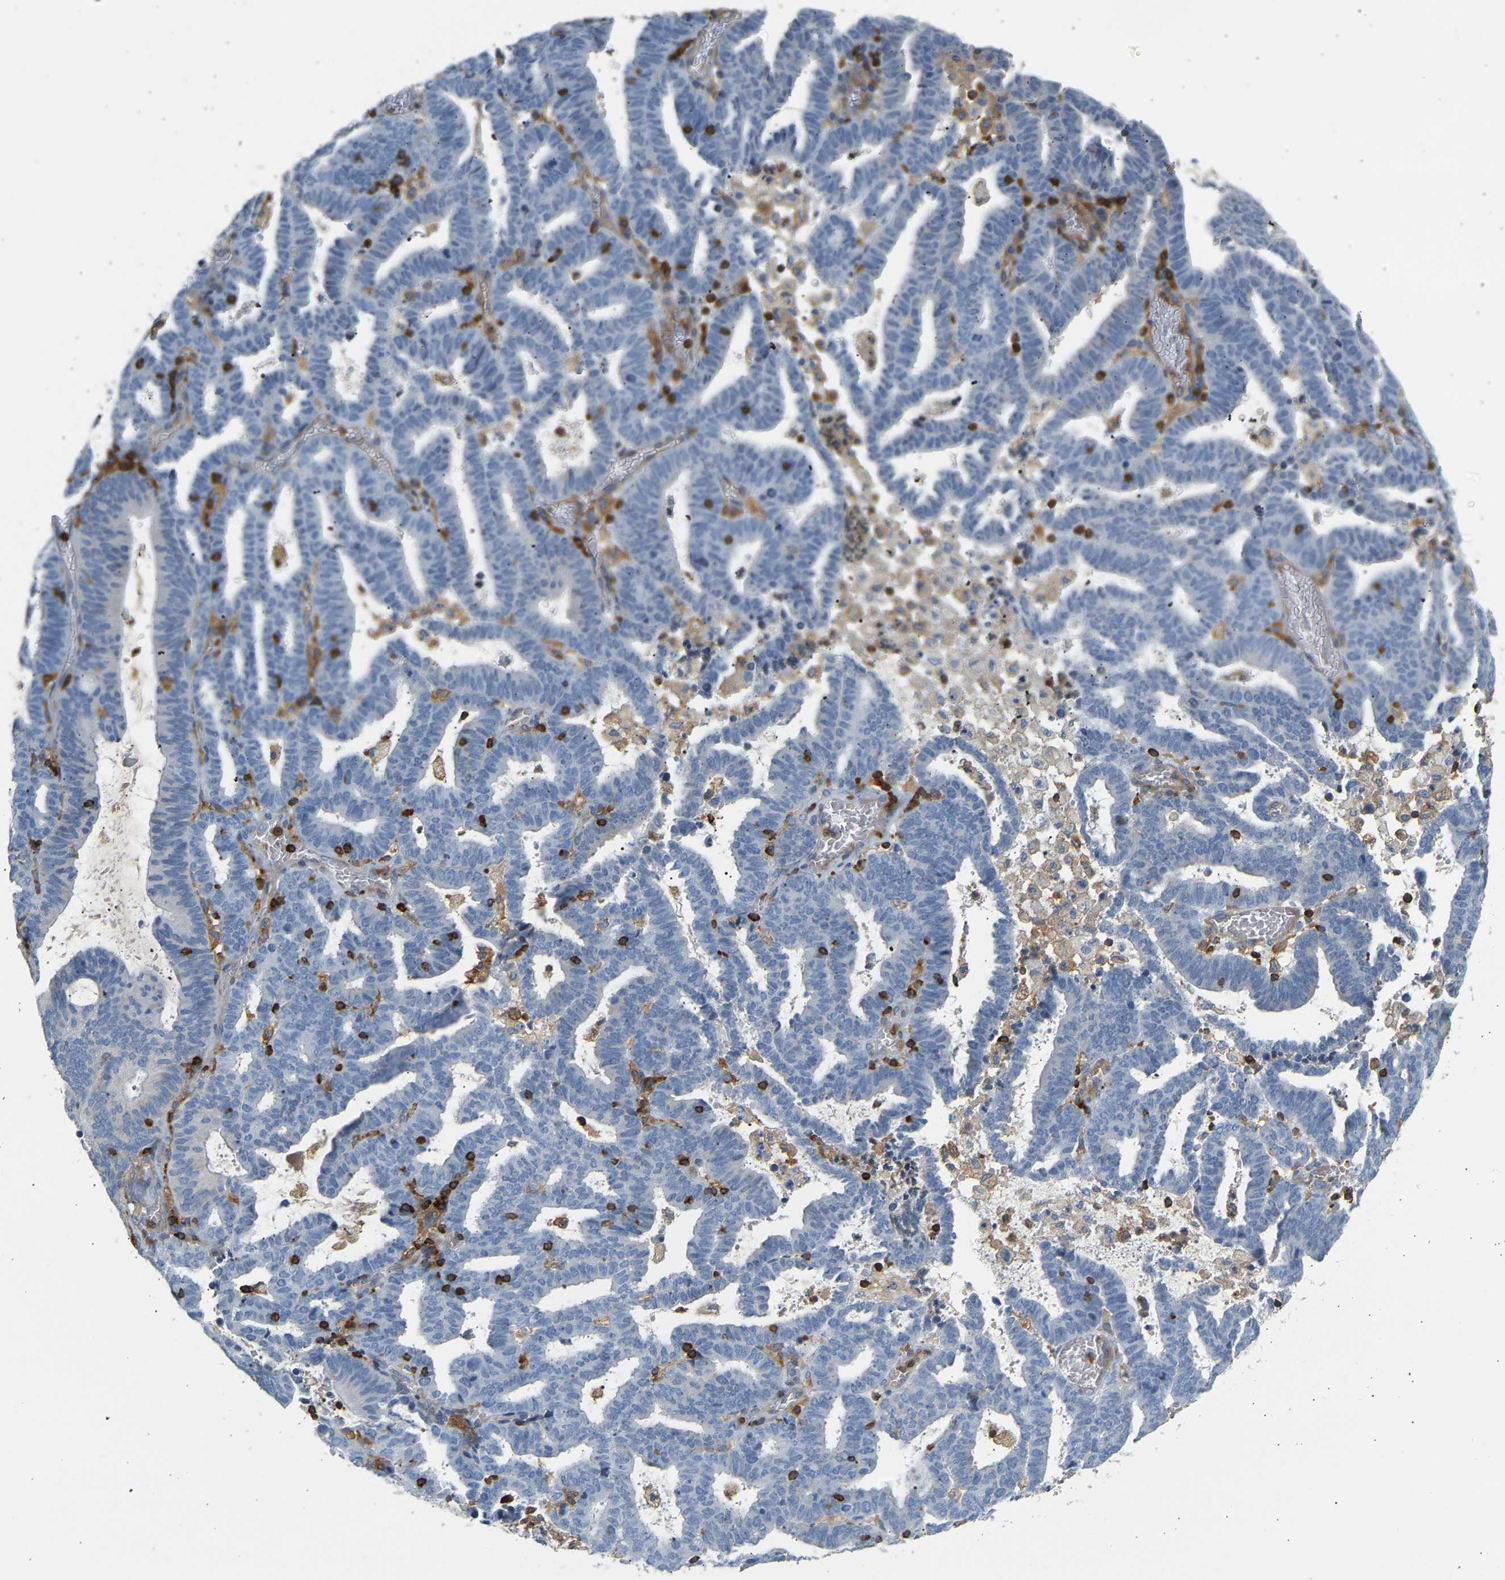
{"staining": {"intensity": "negative", "quantity": "none", "location": "none"}, "tissue": "endometrial cancer", "cell_type": "Tumor cells", "image_type": "cancer", "snomed": [{"axis": "morphology", "description": "Adenocarcinoma, NOS"}, {"axis": "topography", "description": "Uterus"}], "caption": "Tumor cells are negative for protein expression in human adenocarcinoma (endometrial).", "gene": "FNBP1", "patient": {"sex": "female", "age": 83}}